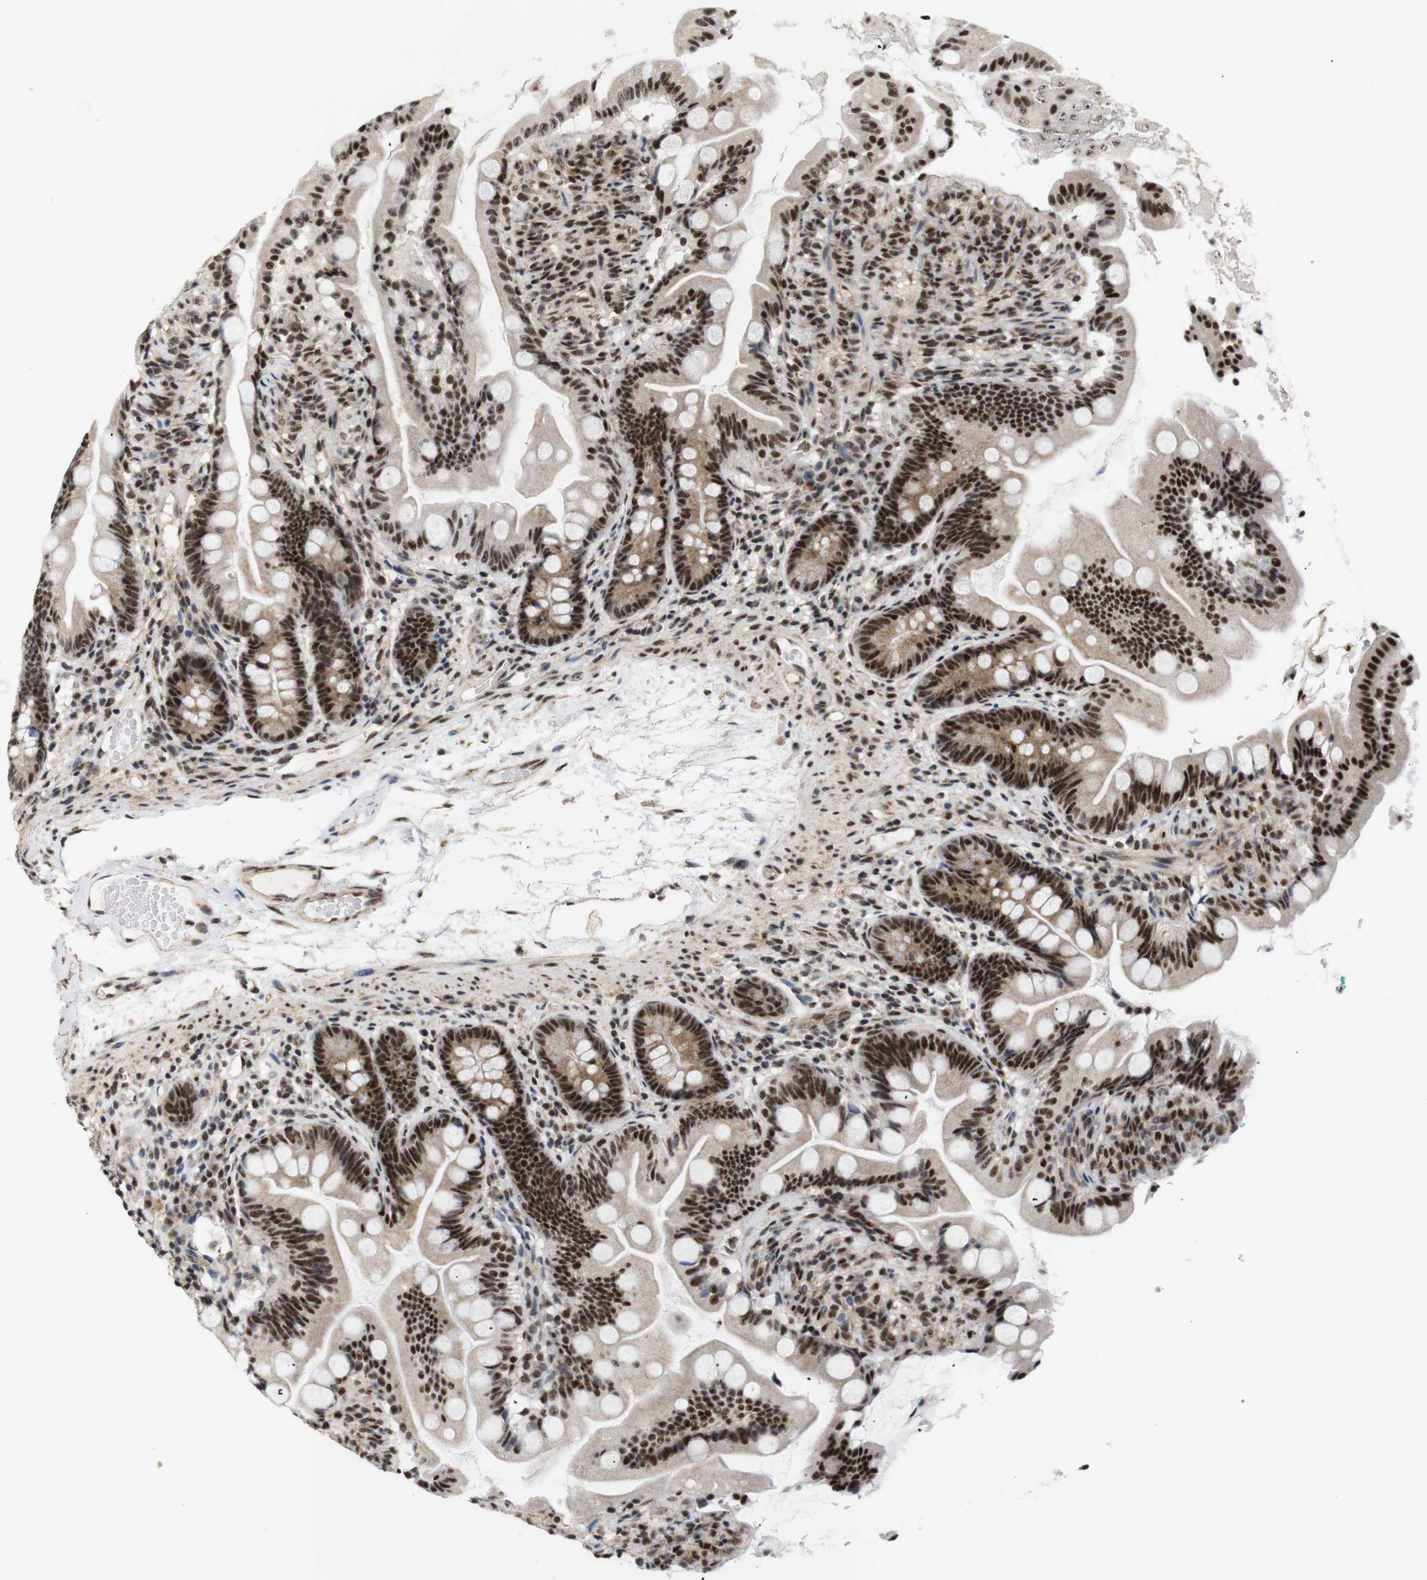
{"staining": {"intensity": "strong", "quantity": ">75%", "location": "cytoplasmic/membranous,nuclear"}, "tissue": "small intestine", "cell_type": "Glandular cells", "image_type": "normal", "snomed": [{"axis": "morphology", "description": "Normal tissue, NOS"}, {"axis": "topography", "description": "Small intestine"}], "caption": "A high-resolution image shows immunohistochemistry (IHC) staining of unremarkable small intestine, which displays strong cytoplasmic/membranous,nuclear positivity in approximately >75% of glandular cells. The protein is shown in brown color, while the nuclei are stained blue.", "gene": "PYM1", "patient": {"sex": "female", "age": 56}}